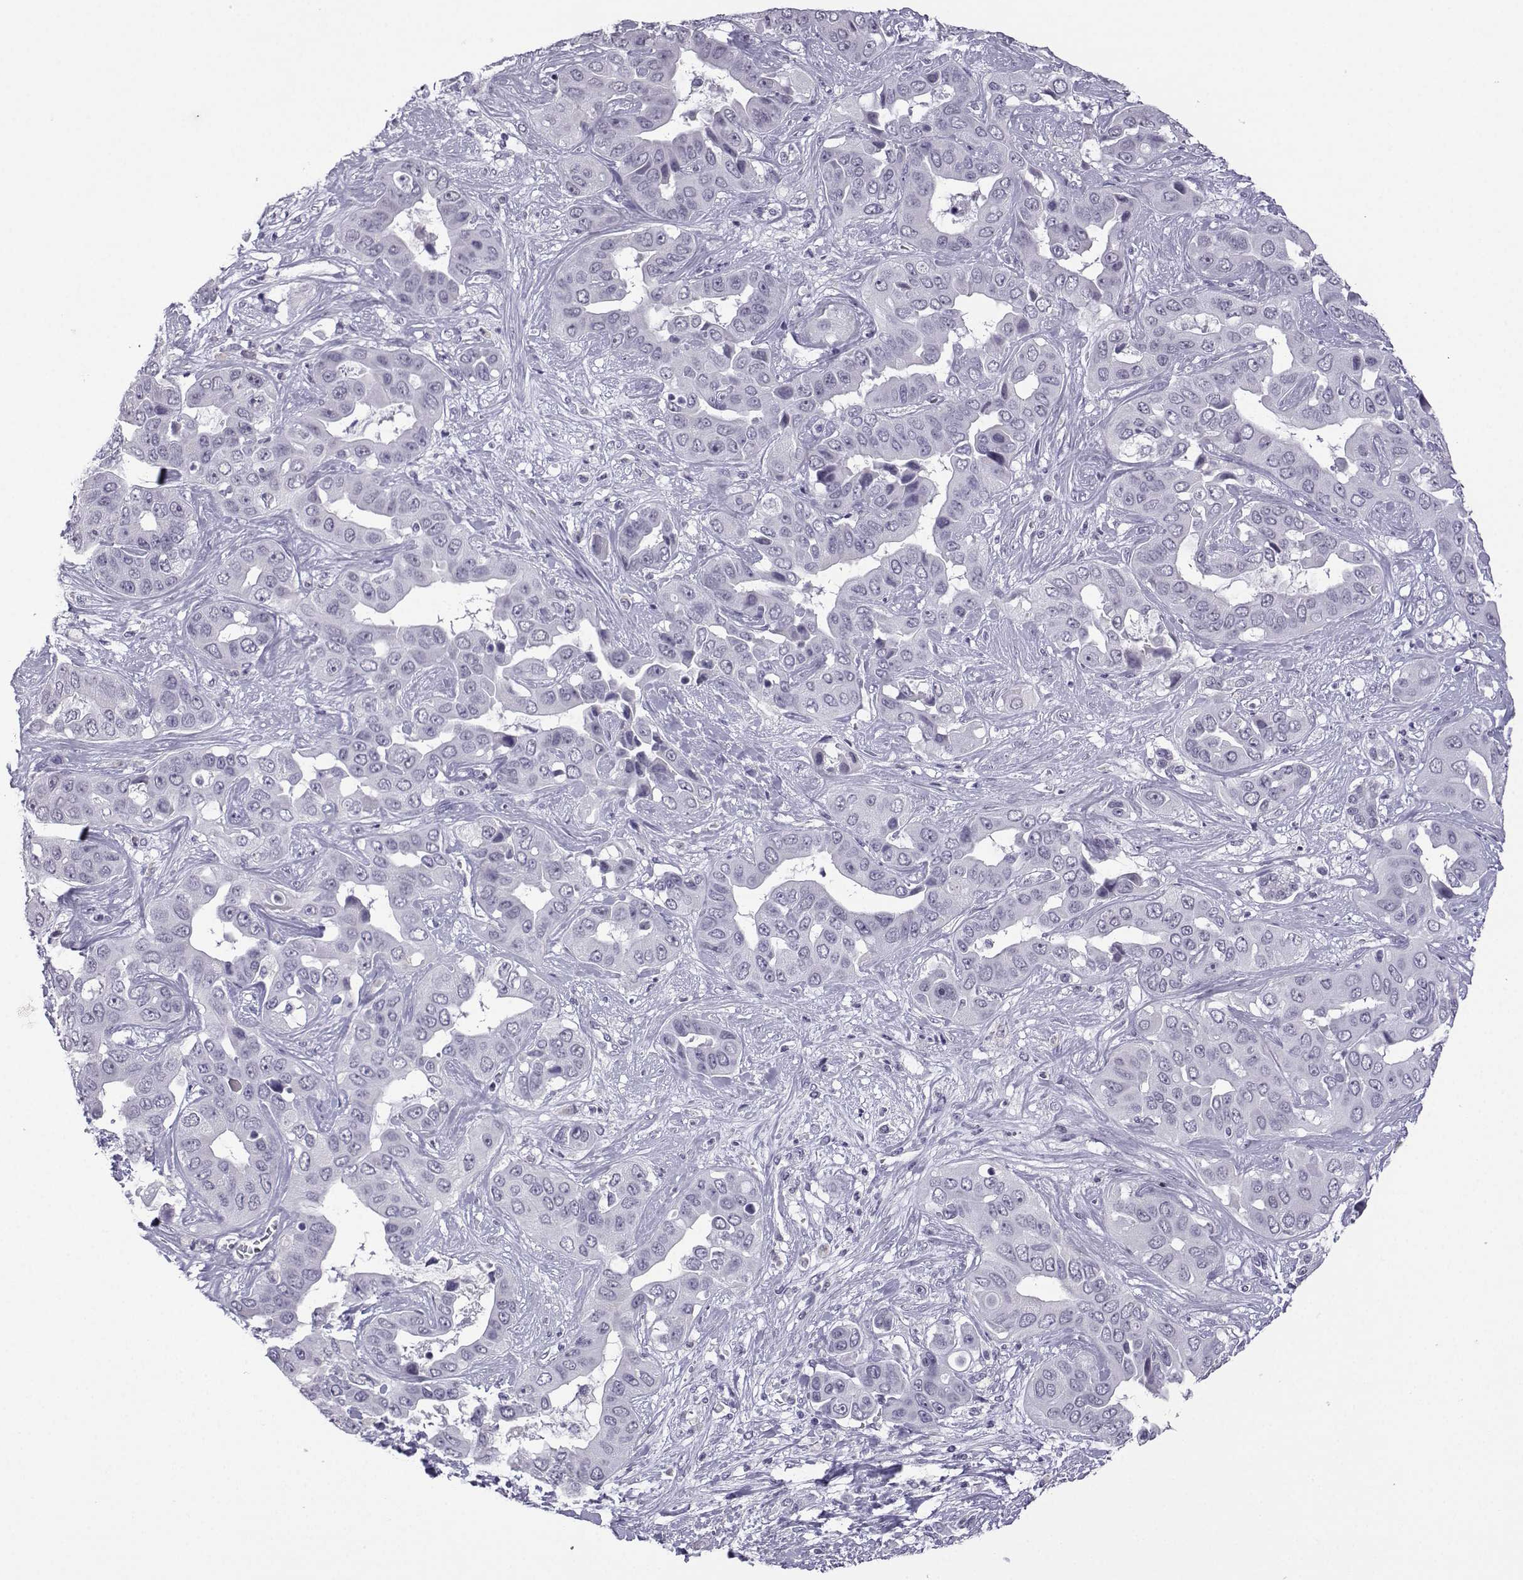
{"staining": {"intensity": "negative", "quantity": "none", "location": "none"}, "tissue": "liver cancer", "cell_type": "Tumor cells", "image_type": "cancer", "snomed": [{"axis": "morphology", "description": "Cholangiocarcinoma"}, {"axis": "topography", "description": "Liver"}], "caption": "A photomicrograph of human liver cancer is negative for staining in tumor cells.", "gene": "MRGBP", "patient": {"sex": "female", "age": 52}}